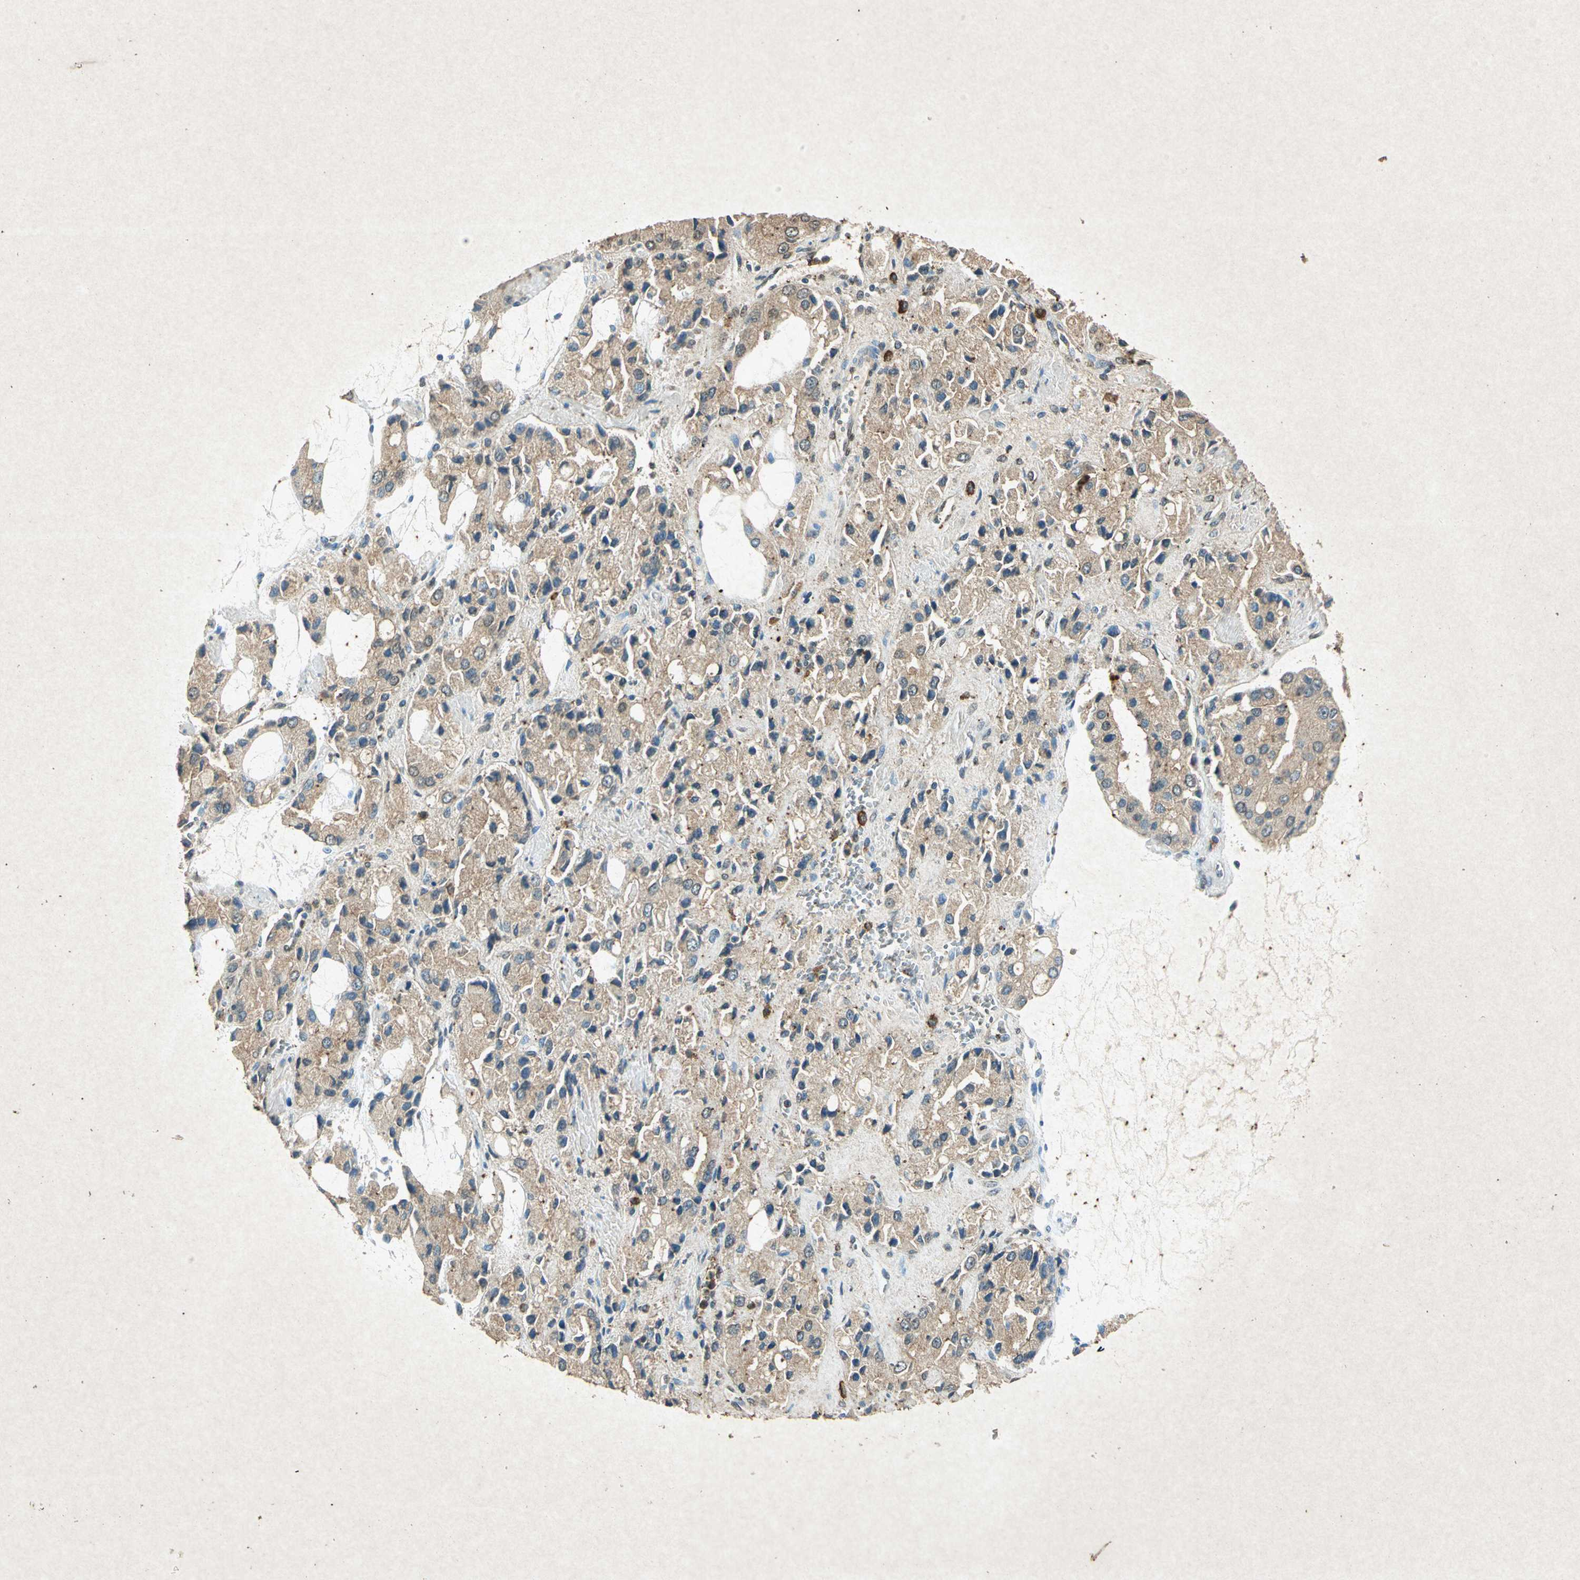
{"staining": {"intensity": "weak", "quantity": ">75%", "location": "cytoplasmic/membranous"}, "tissue": "prostate cancer", "cell_type": "Tumor cells", "image_type": "cancer", "snomed": [{"axis": "morphology", "description": "Adenocarcinoma, High grade"}, {"axis": "topography", "description": "Prostate"}], "caption": "Weak cytoplasmic/membranous staining is seen in about >75% of tumor cells in prostate cancer (adenocarcinoma (high-grade)). (Brightfield microscopy of DAB IHC at high magnification).", "gene": "PSEN1", "patient": {"sex": "male", "age": 67}}